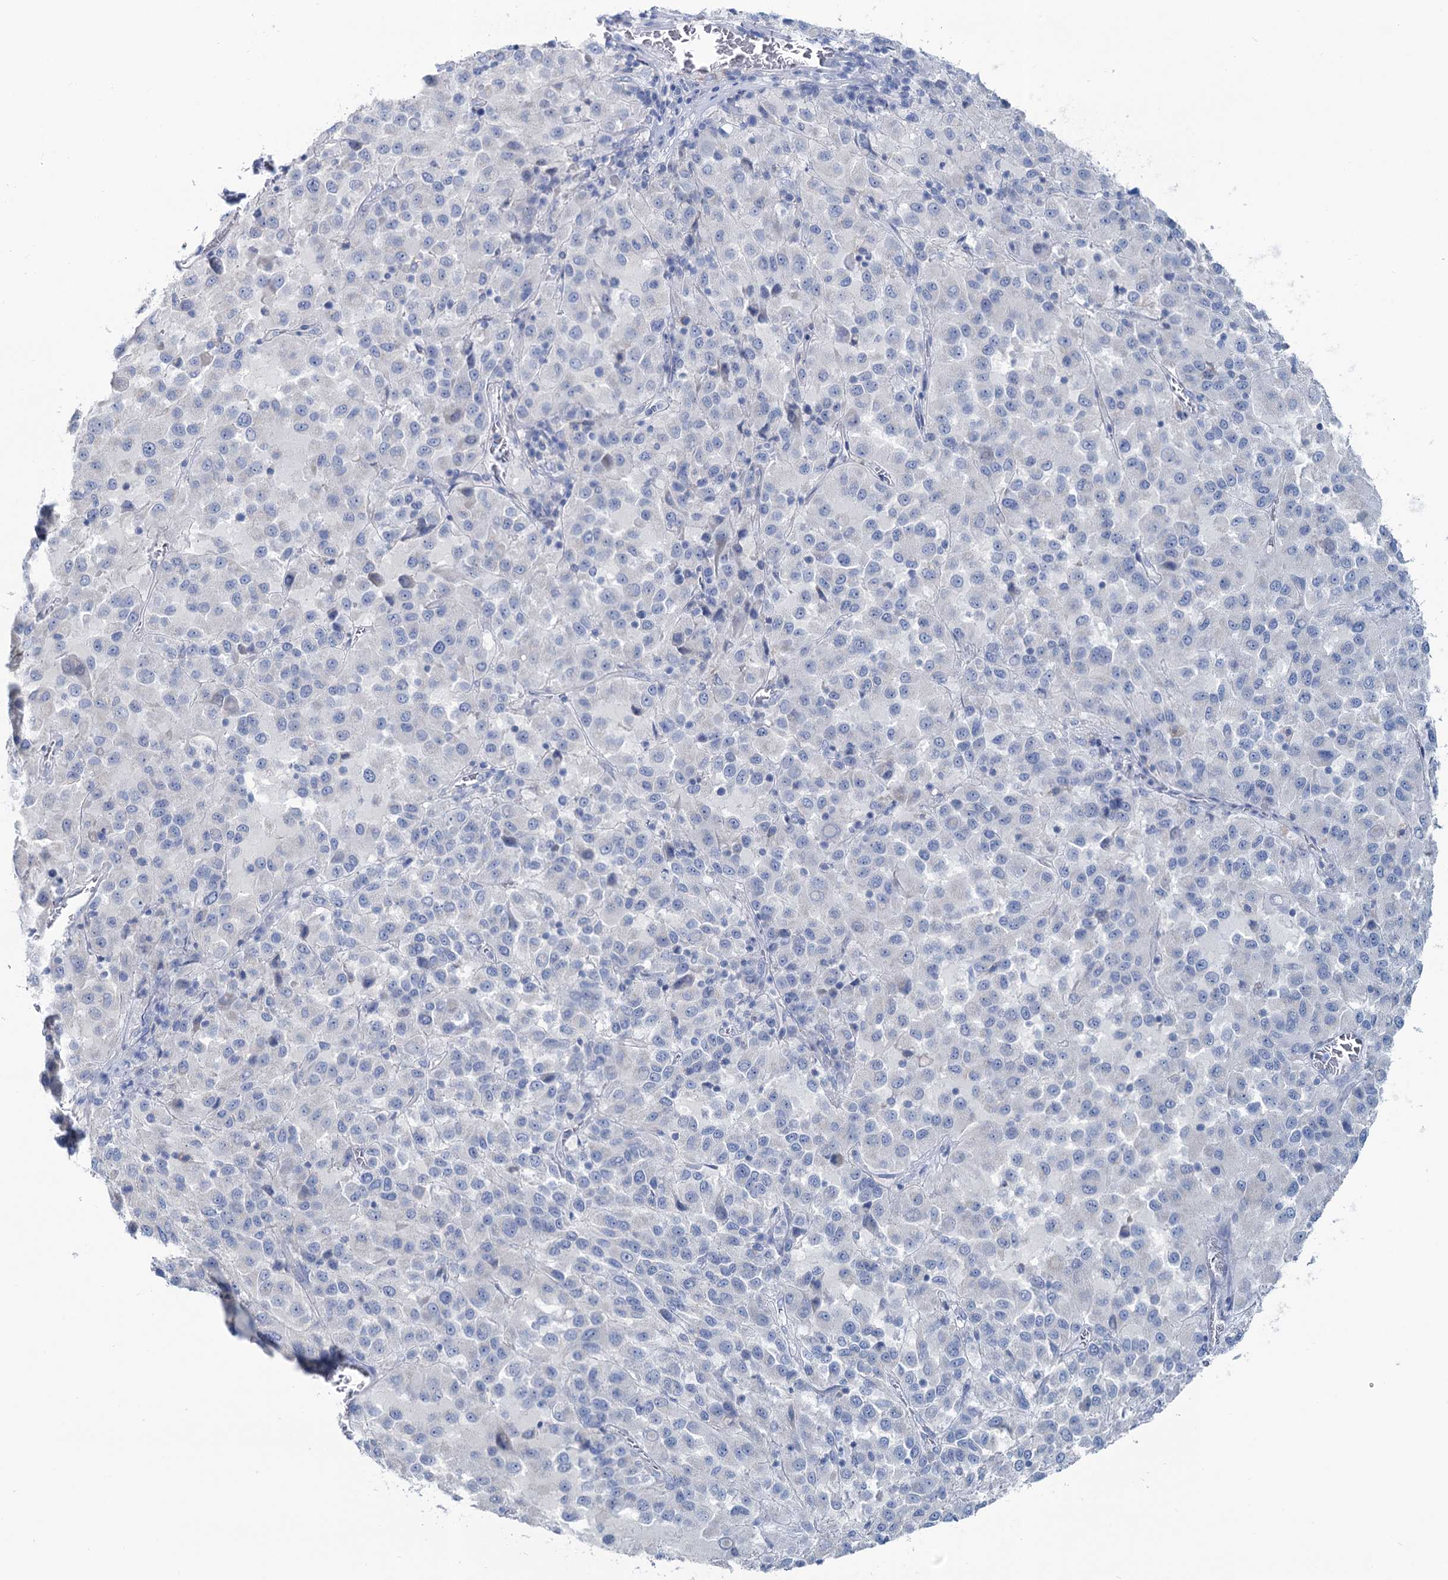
{"staining": {"intensity": "negative", "quantity": "none", "location": "none"}, "tissue": "melanoma", "cell_type": "Tumor cells", "image_type": "cancer", "snomed": [{"axis": "morphology", "description": "Malignant melanoma, Metastatic site"}, {"axis": "topography", "description": "Lung"}], "caption": "The image demonstrates no significant staining in tumor cells of malignant melanoma (metastatic site).", "gene": "SLC1A3", "patient": {"sex": "male", "age": 64}}